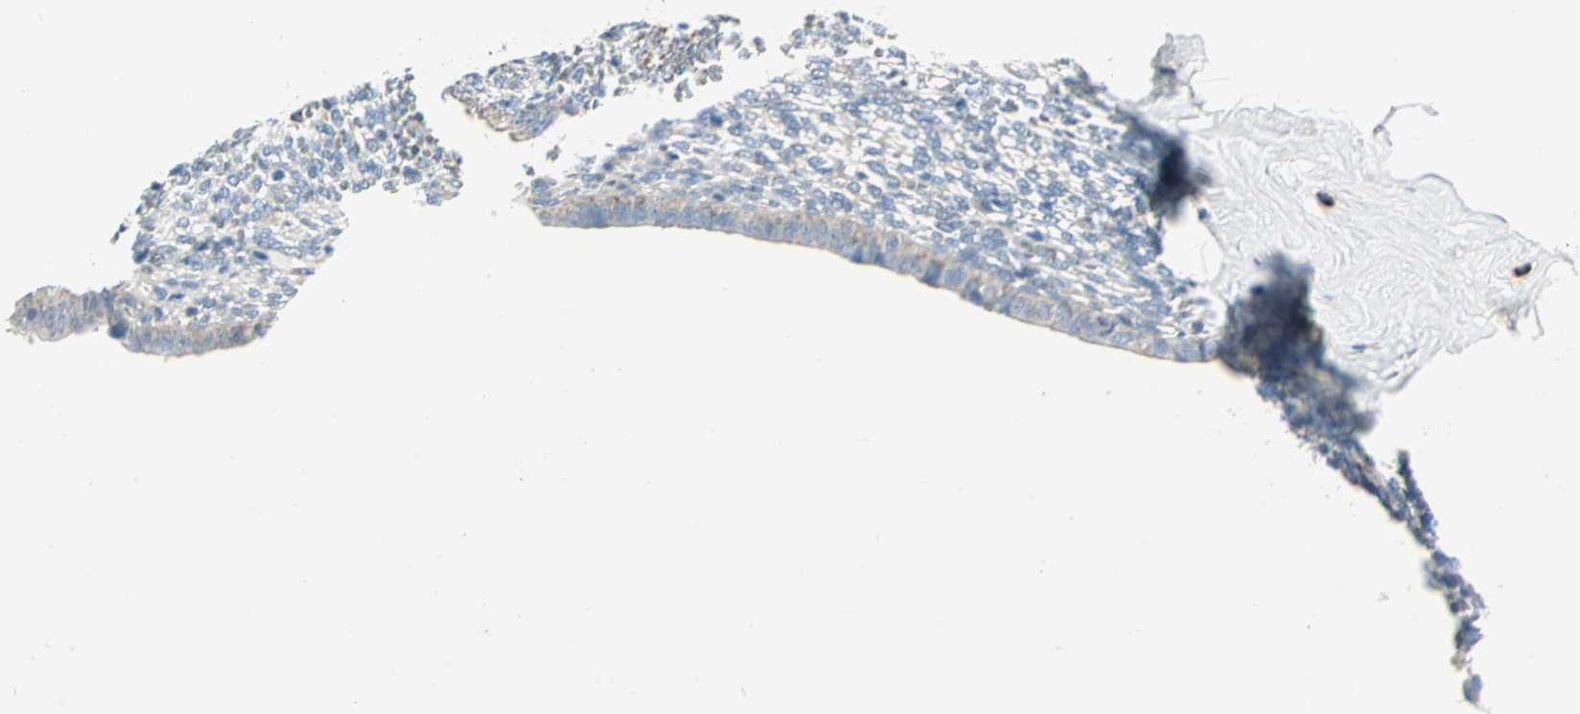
{"staining": {"intensity": "weak", "quantity": "<25%", "location": "cytoplasmic/membranous"}, "tissue": "endometrium", "cell_type": "Cells in endometrial stroma", "image_type": "normal", "snomed": [{"axis": "morphology", "description": "Normal tissue, NOS"}, {"axis": "topography", "description": "Endometrium"}], "caption": "This is an IHC photomicrograph of unremarkable endometrium. There is no expression in cells in endometrial stroma.", "gene": "ACADM", "patient": {"sex": "female", "age": 57}}